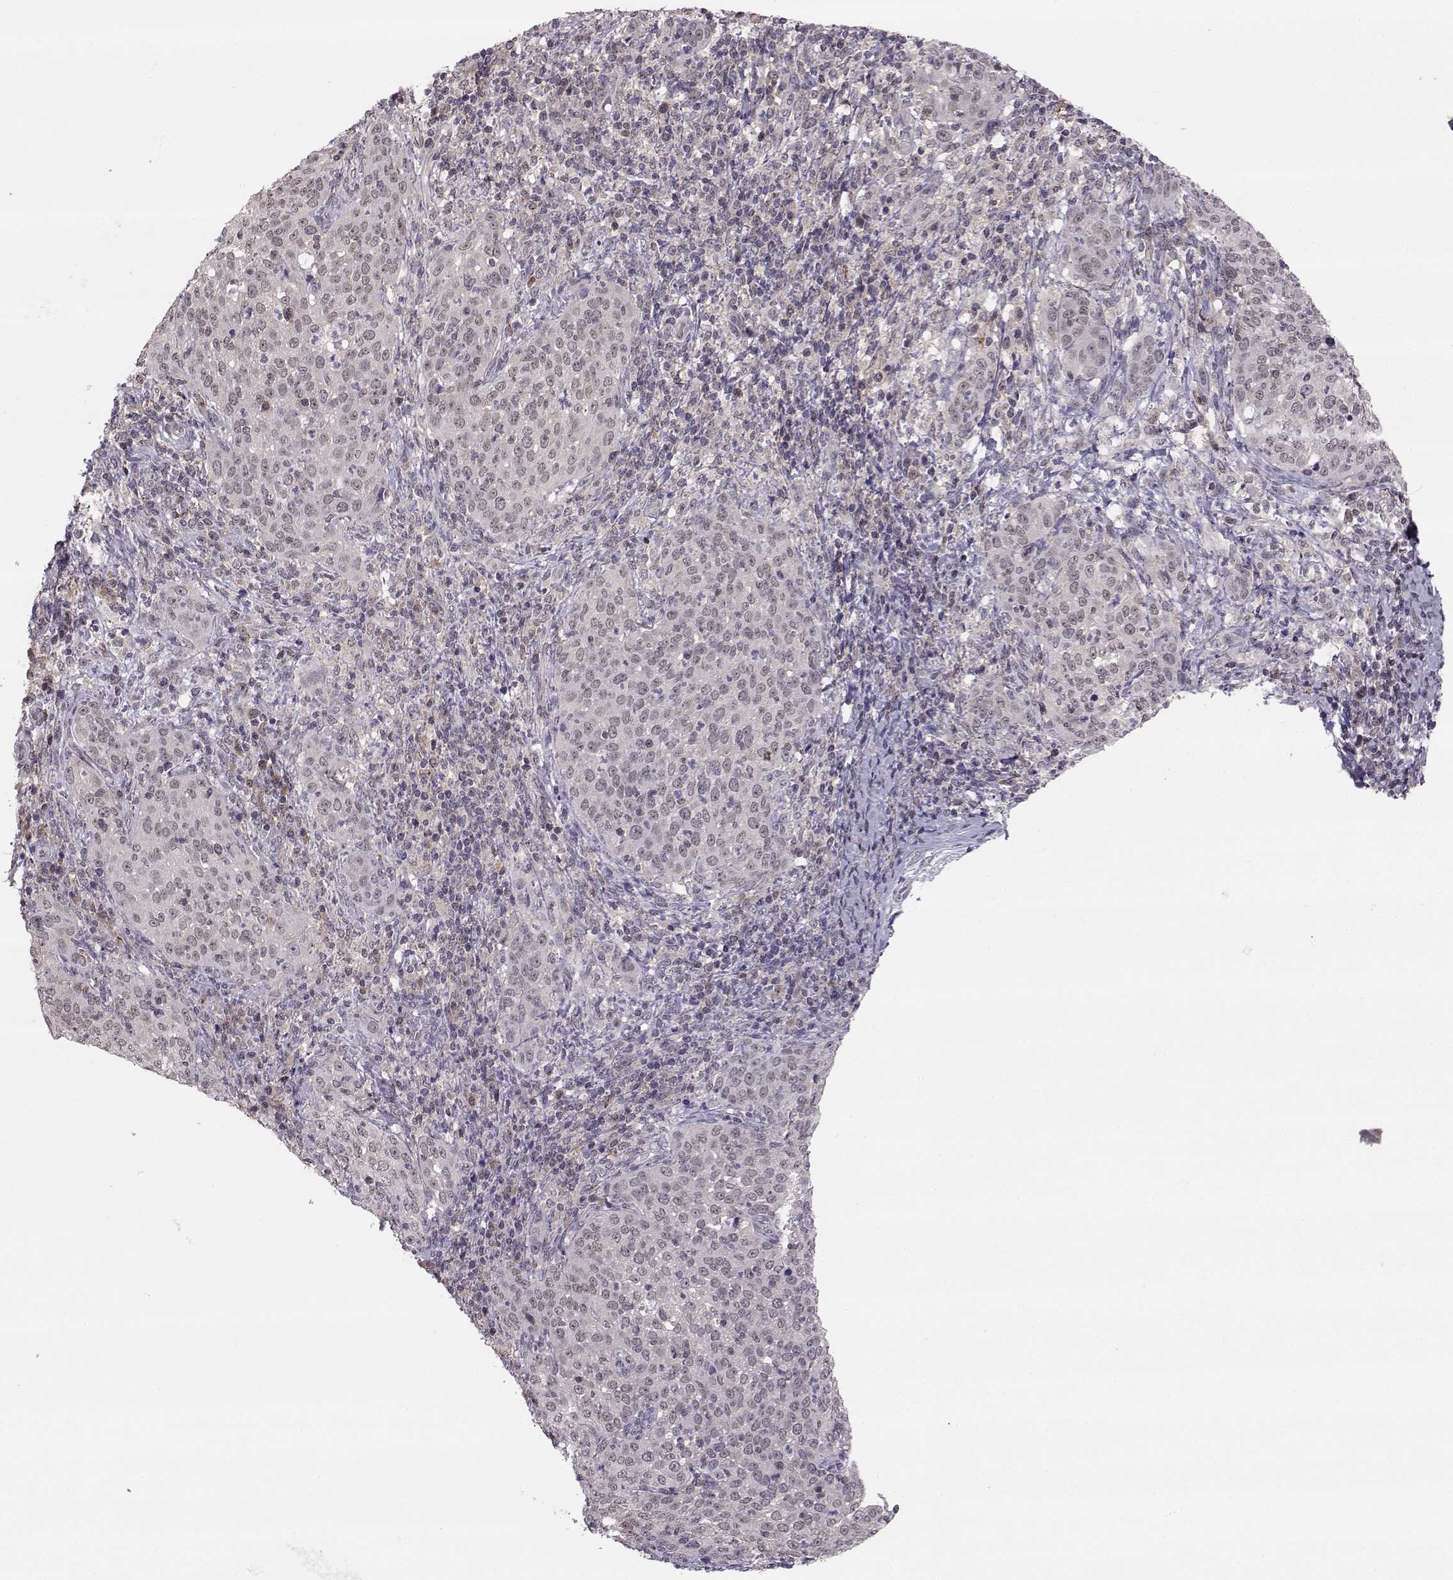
{"staining": {"intensity": "negative", "quantity": "none", "location": "none"}, "tissue": "cervical cancer", "cell_type": "Tumor cells", "image_type": "cancer", "snomed": [{"axis": "morphology", "description": "Squamous cell carcinoma, NOS"}, {"axis": "topography", "description": "Cervix"}], "caption": "An IHC histopathology image of cervical cancer is shown. There is no staining in tumor cells of cervical cancer.", "gene": "KIF13B", "patient": {"sex": "female", "age": 51}}